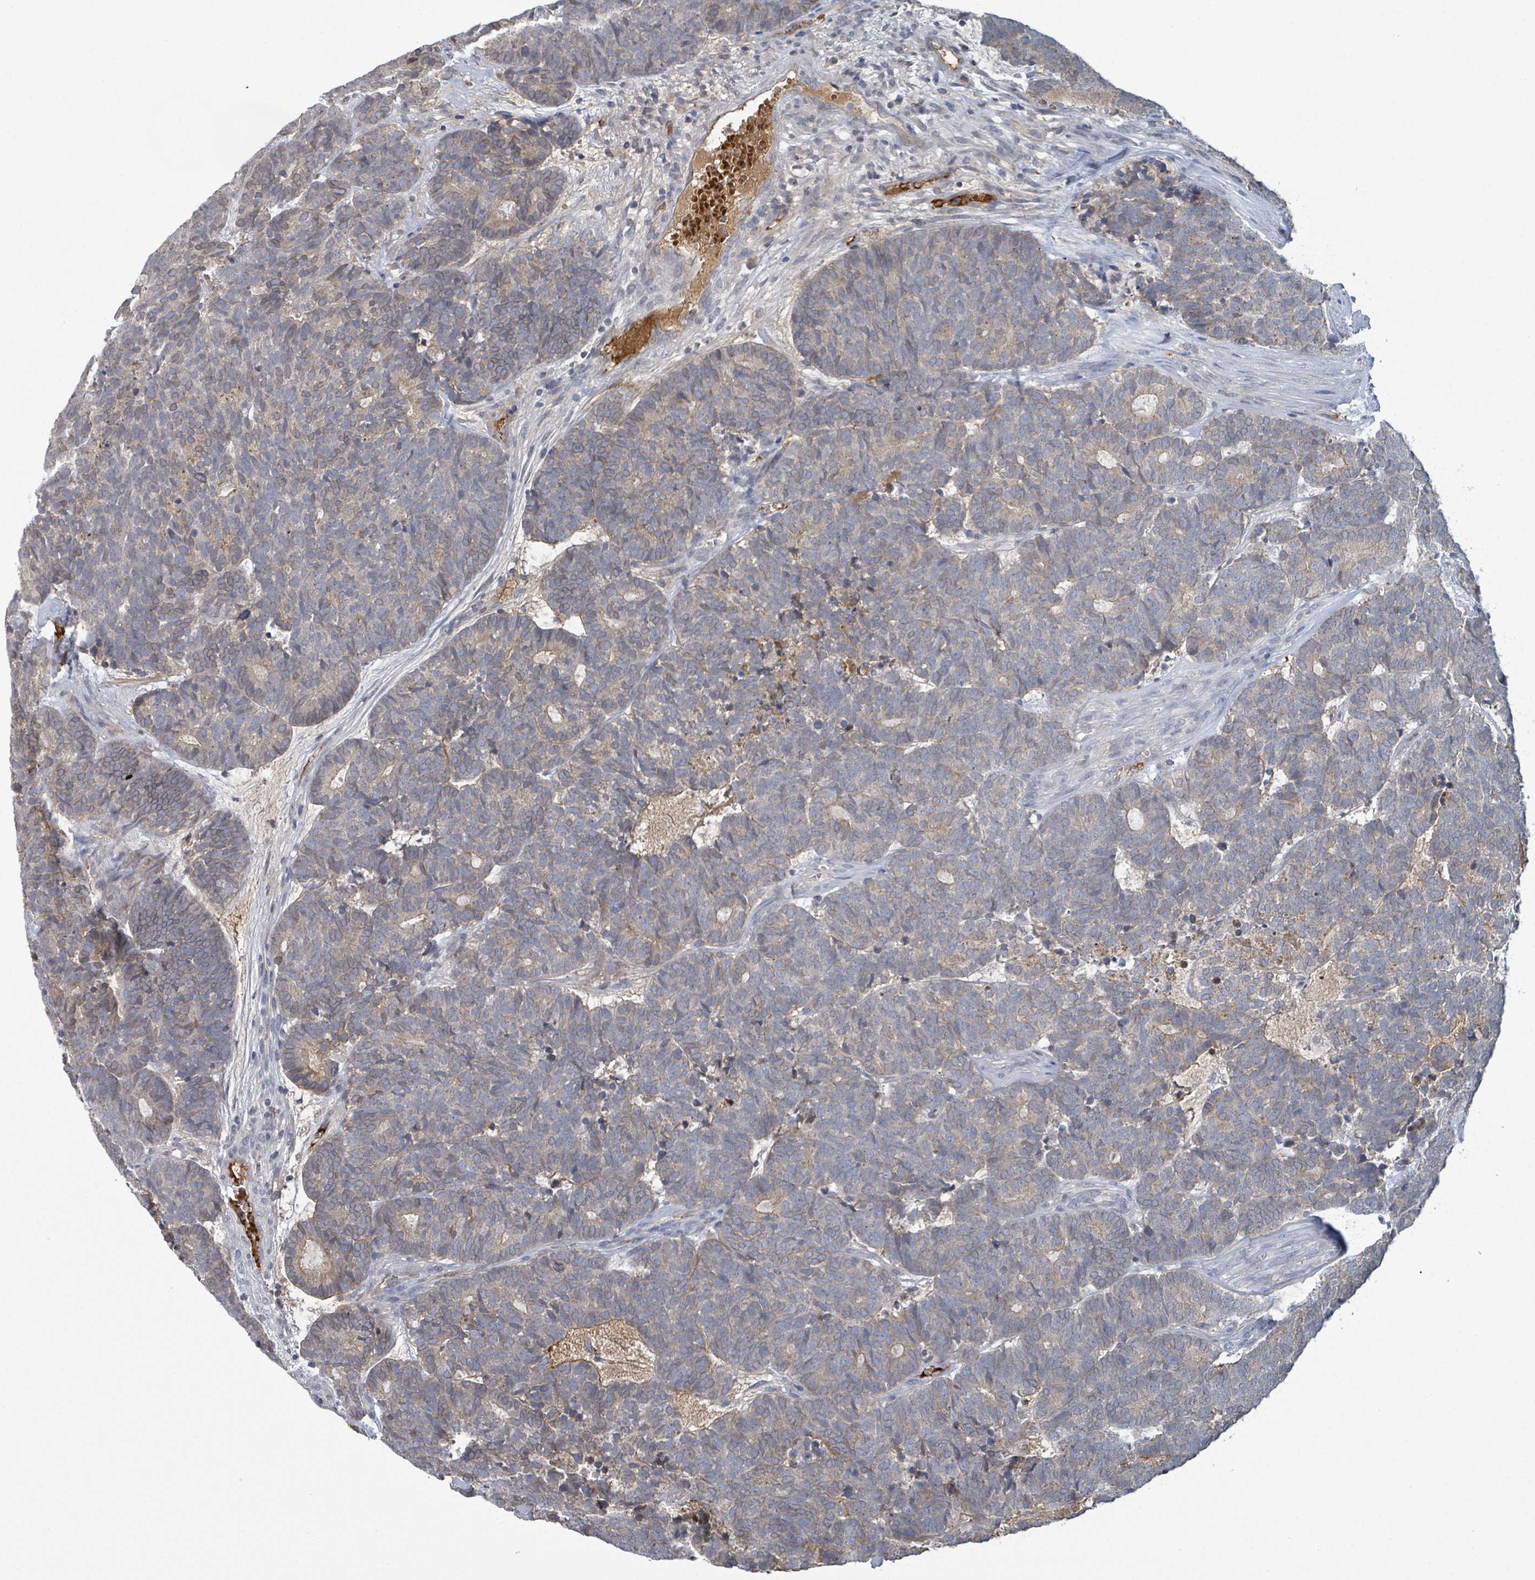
{"staining": {"intensity": "weak", "quantity": "<25%", "location": "cytoplasmic/membranous"}, "tissue": "head and neck cancer", "cell_type": "Tumor cells", "image_type": "cancer", "snomed": [{"axis": "morphology", "description": "Adenocarcinoma, NOS"}, {"axis": "topography", "description": "Head-Neck"}], "caption": "Head and neck cancer stained for a protein using immunohistochemistry reveals no positivity tumor cells.", "gene": "GRM8", "patient": {"sex": "female", "age": 81}}